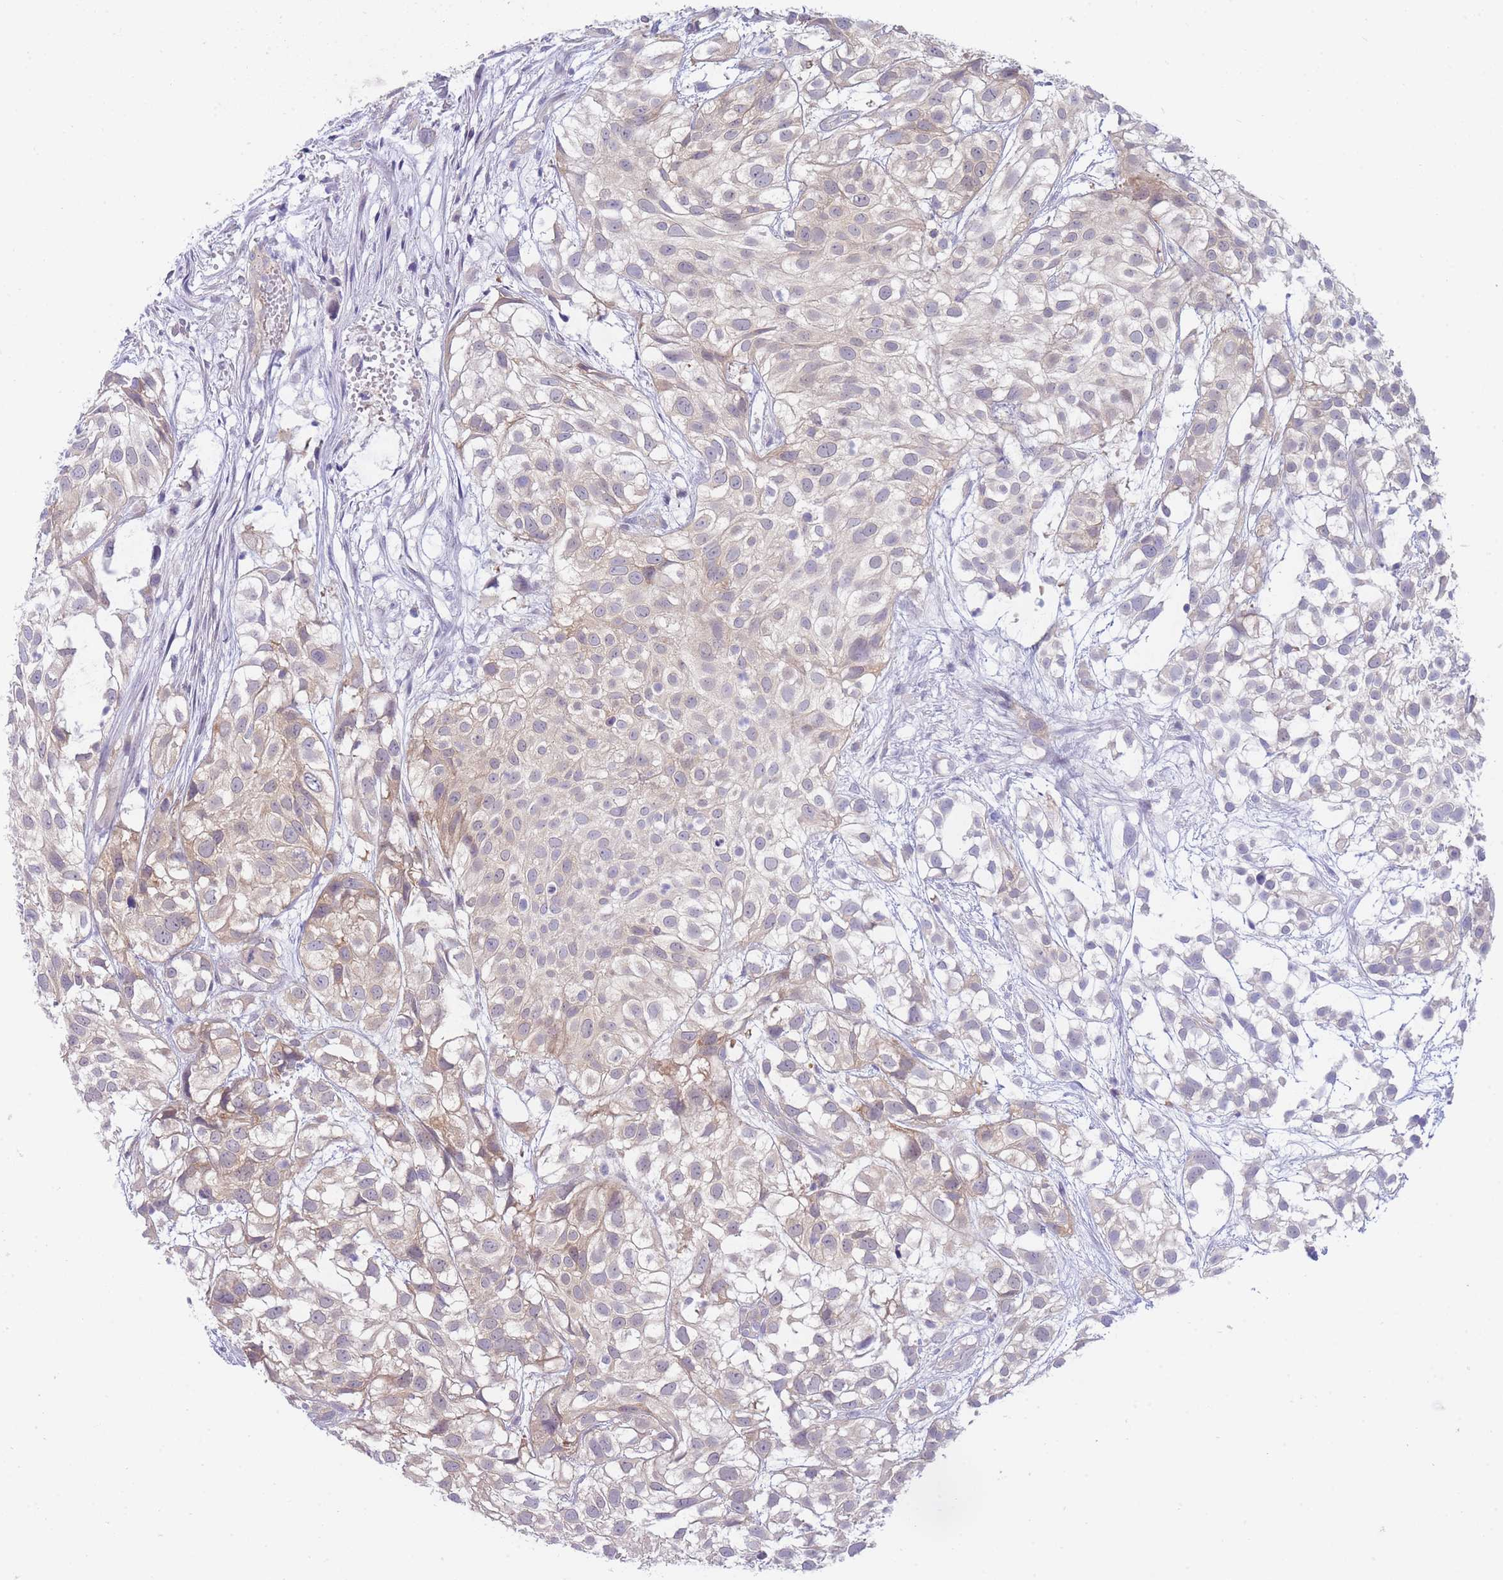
{"staining": {"intensity": "moderate", "quantity": "25%-75%", "location": "cytoplasmic/membranous"}, "tissue": "urothelial cancer", "cell_type": "Tumor cells", "image_type": "cancer", "snomed": [{"axis": "morphology", "description": "Urothelial carcinoma, High grade"}, {"axis": "topography", "description": "Urinary bladder"}], "caption": "High-power microscopy captured an immunohistochemistry image of urothelial cancer, revealing moderate cytoplasmic/membranous expression in approximately 25%-75% of tumor cells. (DAB IHC with brightfield microscopy, high magnification).", "gene": "SUGT1", "patient": {"sex": "male", "age": 56}}